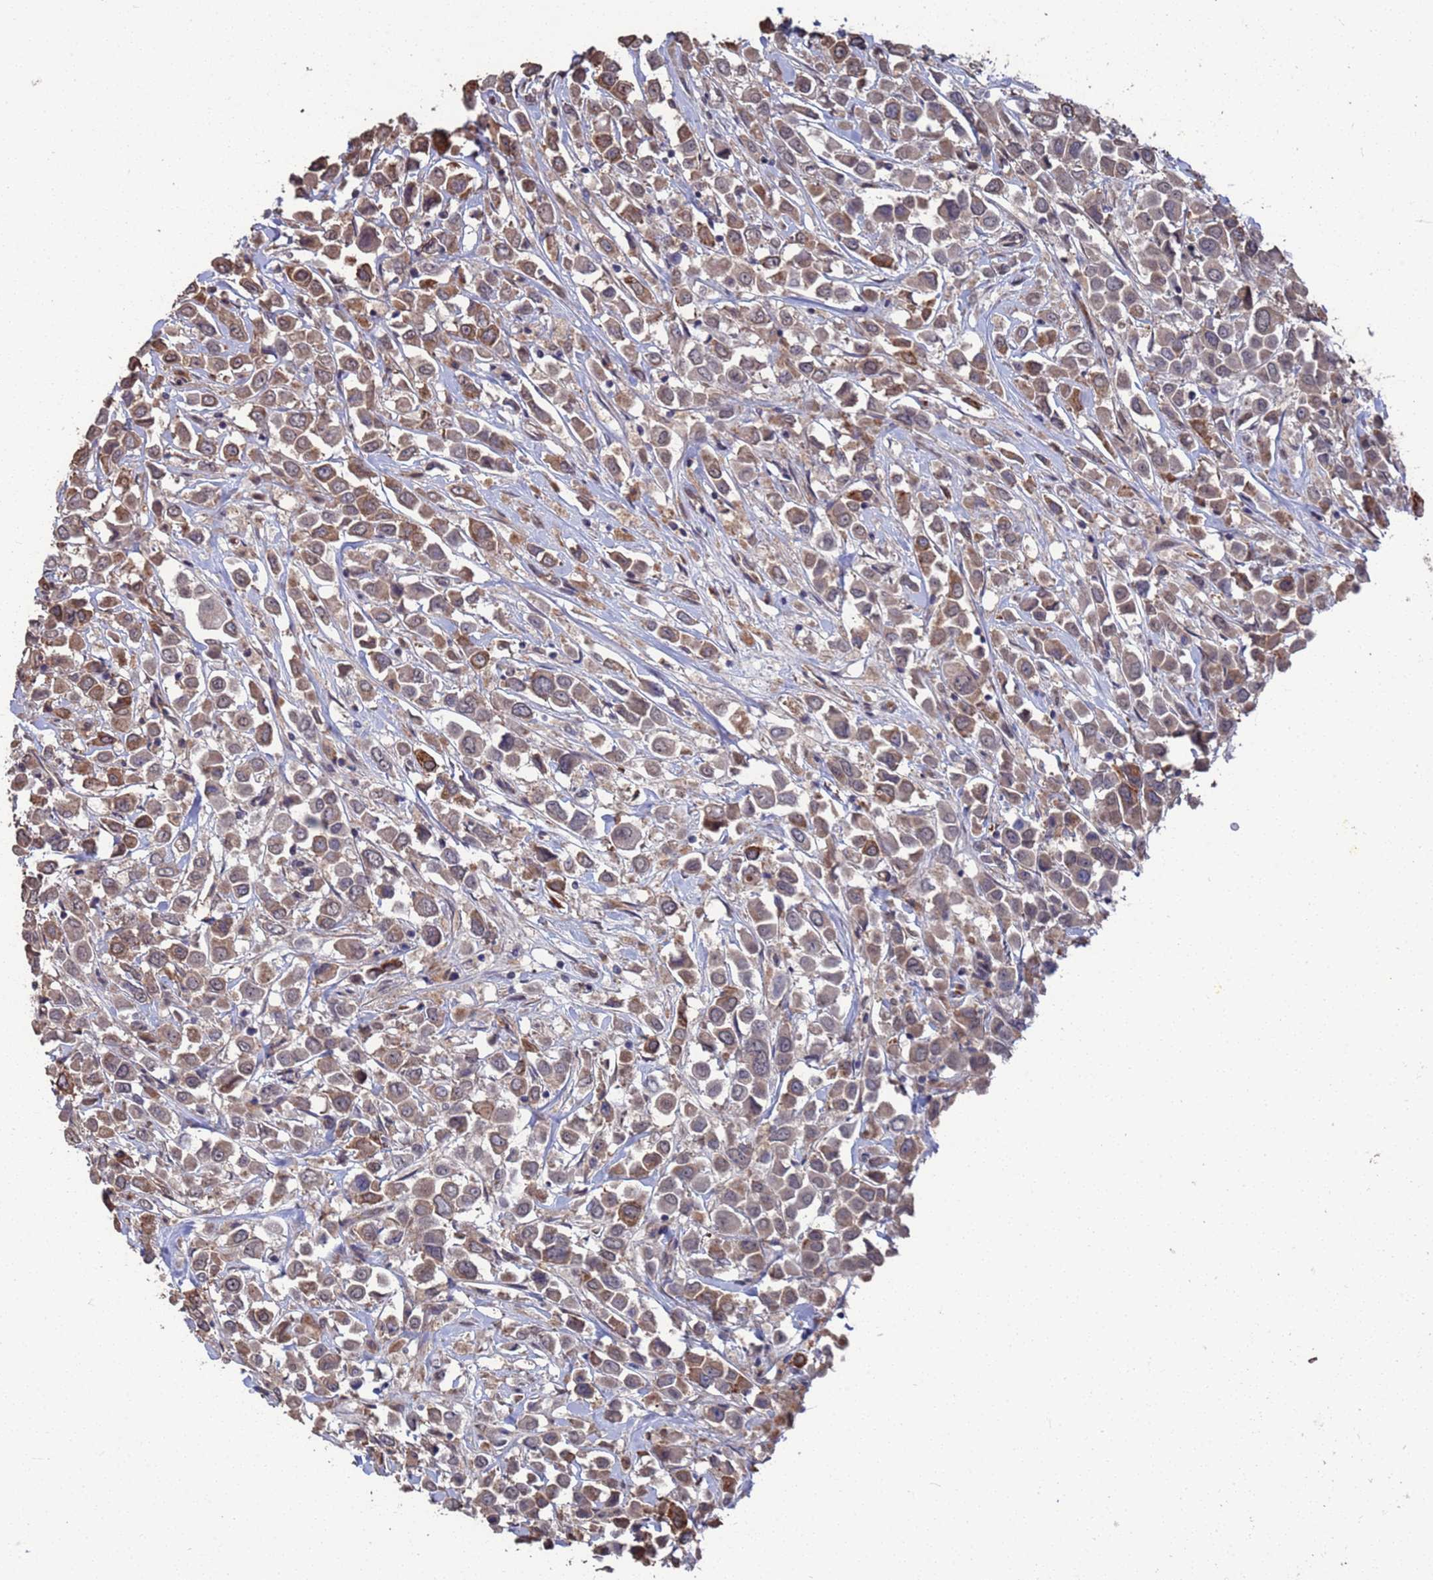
{"staining": {"intensity": "moderate", "quantity": ">75%", "location": "cytoplasmic/membranous"}, "tissue": "breast cancer", "cell_type": "Tumor cells", "image_type": "cancer", "snomed": [{"axis": "morphology", "description": "Duct carcinoma"}, {"axis": "topography", "description": "Breast"}], "caption": "A brown stain labels moderate cytoplasmic/membranous expression of a protein in human intraductal carcinoma (breast) tumor cells. (brown staining indicates protein expression, while blue staining denotes nuclei).", "gene": "CFAP119", "patient": {"sex": "female", "age": 61}}